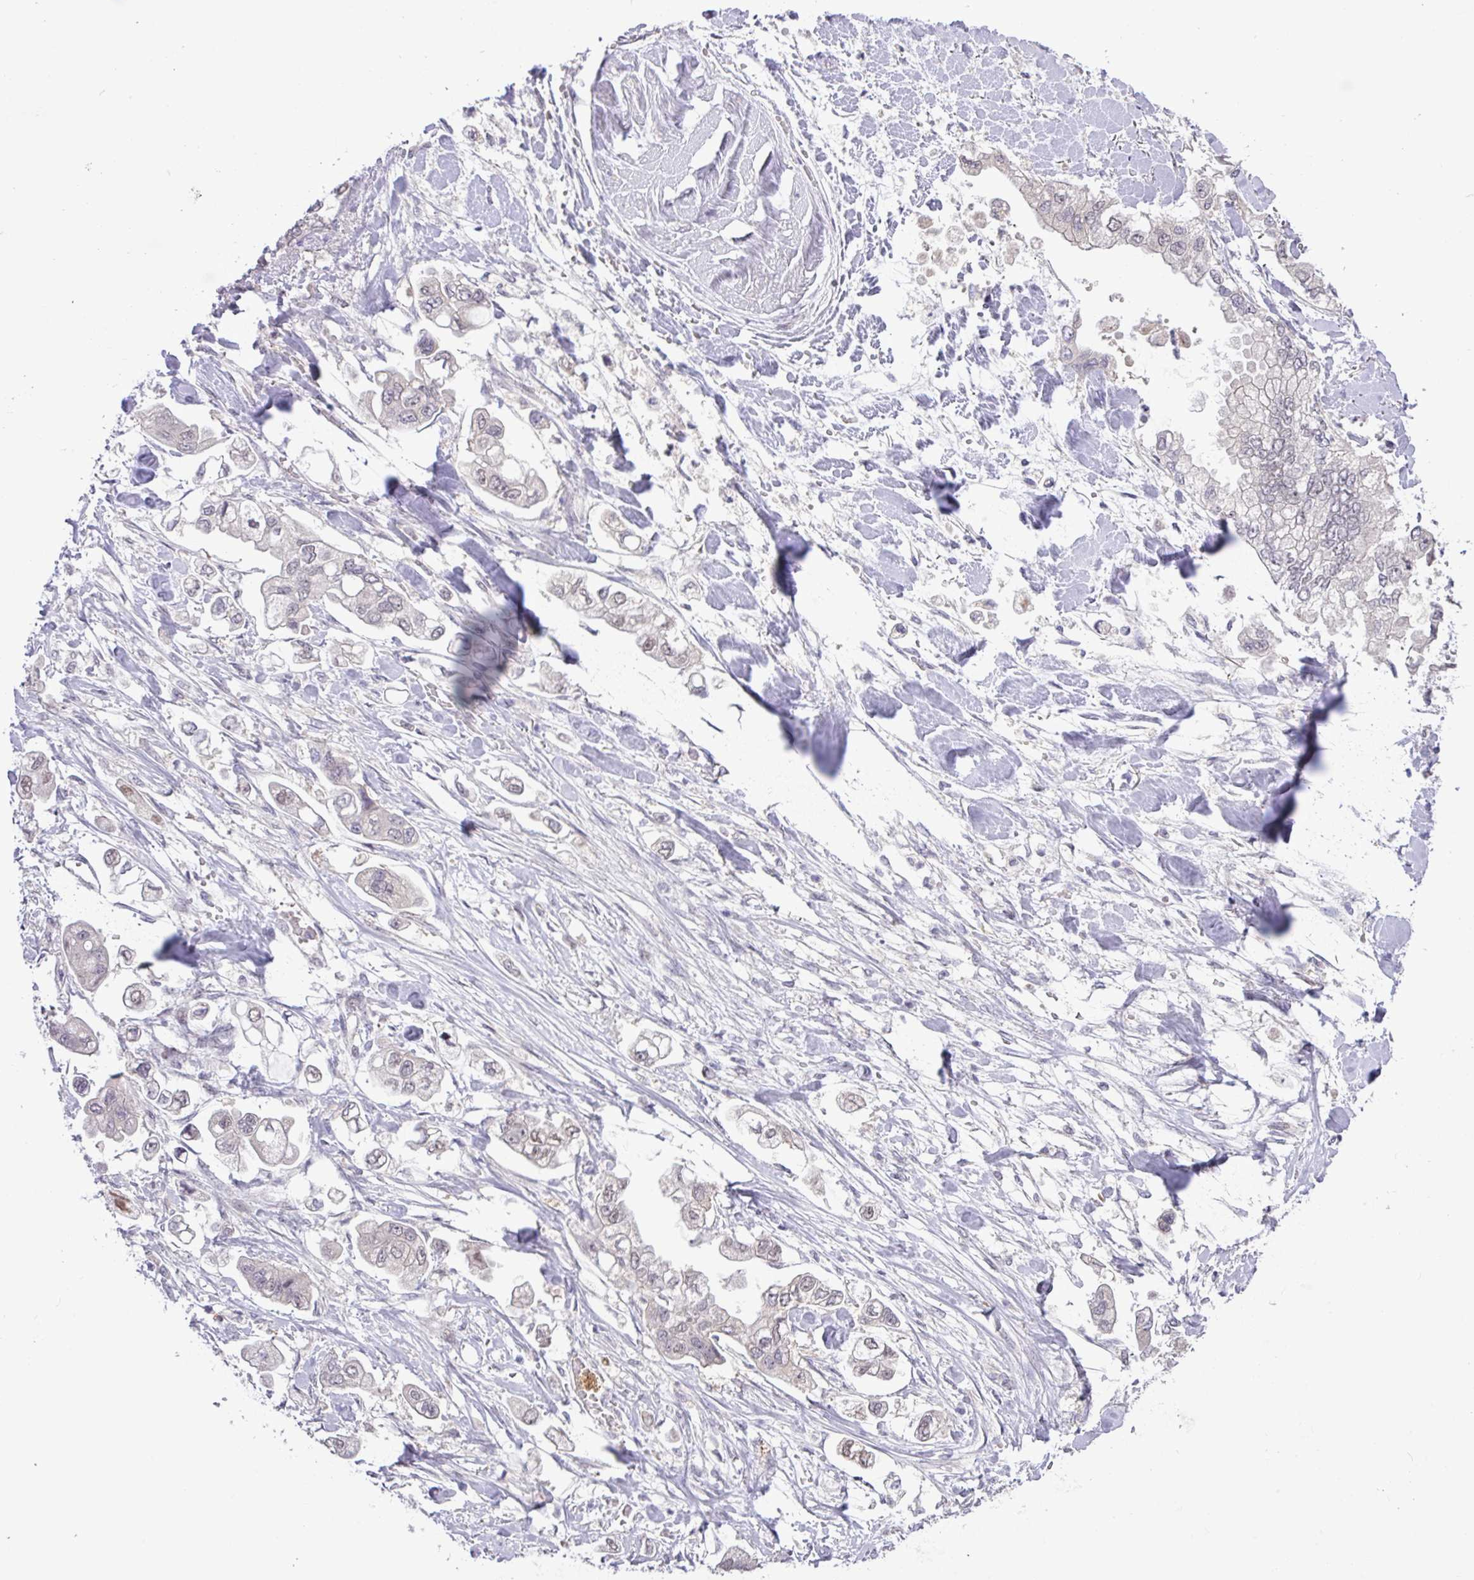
{"staining": {"intensity": "weak", "quantity": "25%-75%", "location": "nuclear"}, "tissue": "stomach cancer", "cell_type": "Tumor cells", "image_type": "cancer", "snomed": [{"axis": "morphology", "description": "Adenocarcinoma, NOS"}, {"axis": "topography", "description": "Stomach"}], "caption": "Immunohistochemistry (IHC) staining of adenocarcinoma (stomach), which displays low levels of weak nuclear staining in approximately 25%-75% of tumor cells indicating weak nuclear protein expression. The staining was performed using DAB (3,3'-diaminobenzidine) (brown) for protein detection and nuclei were counterstained in hematoxylin (blue).", "gene": "RTL3", "patient": {"sex": "male", "age": 62}}